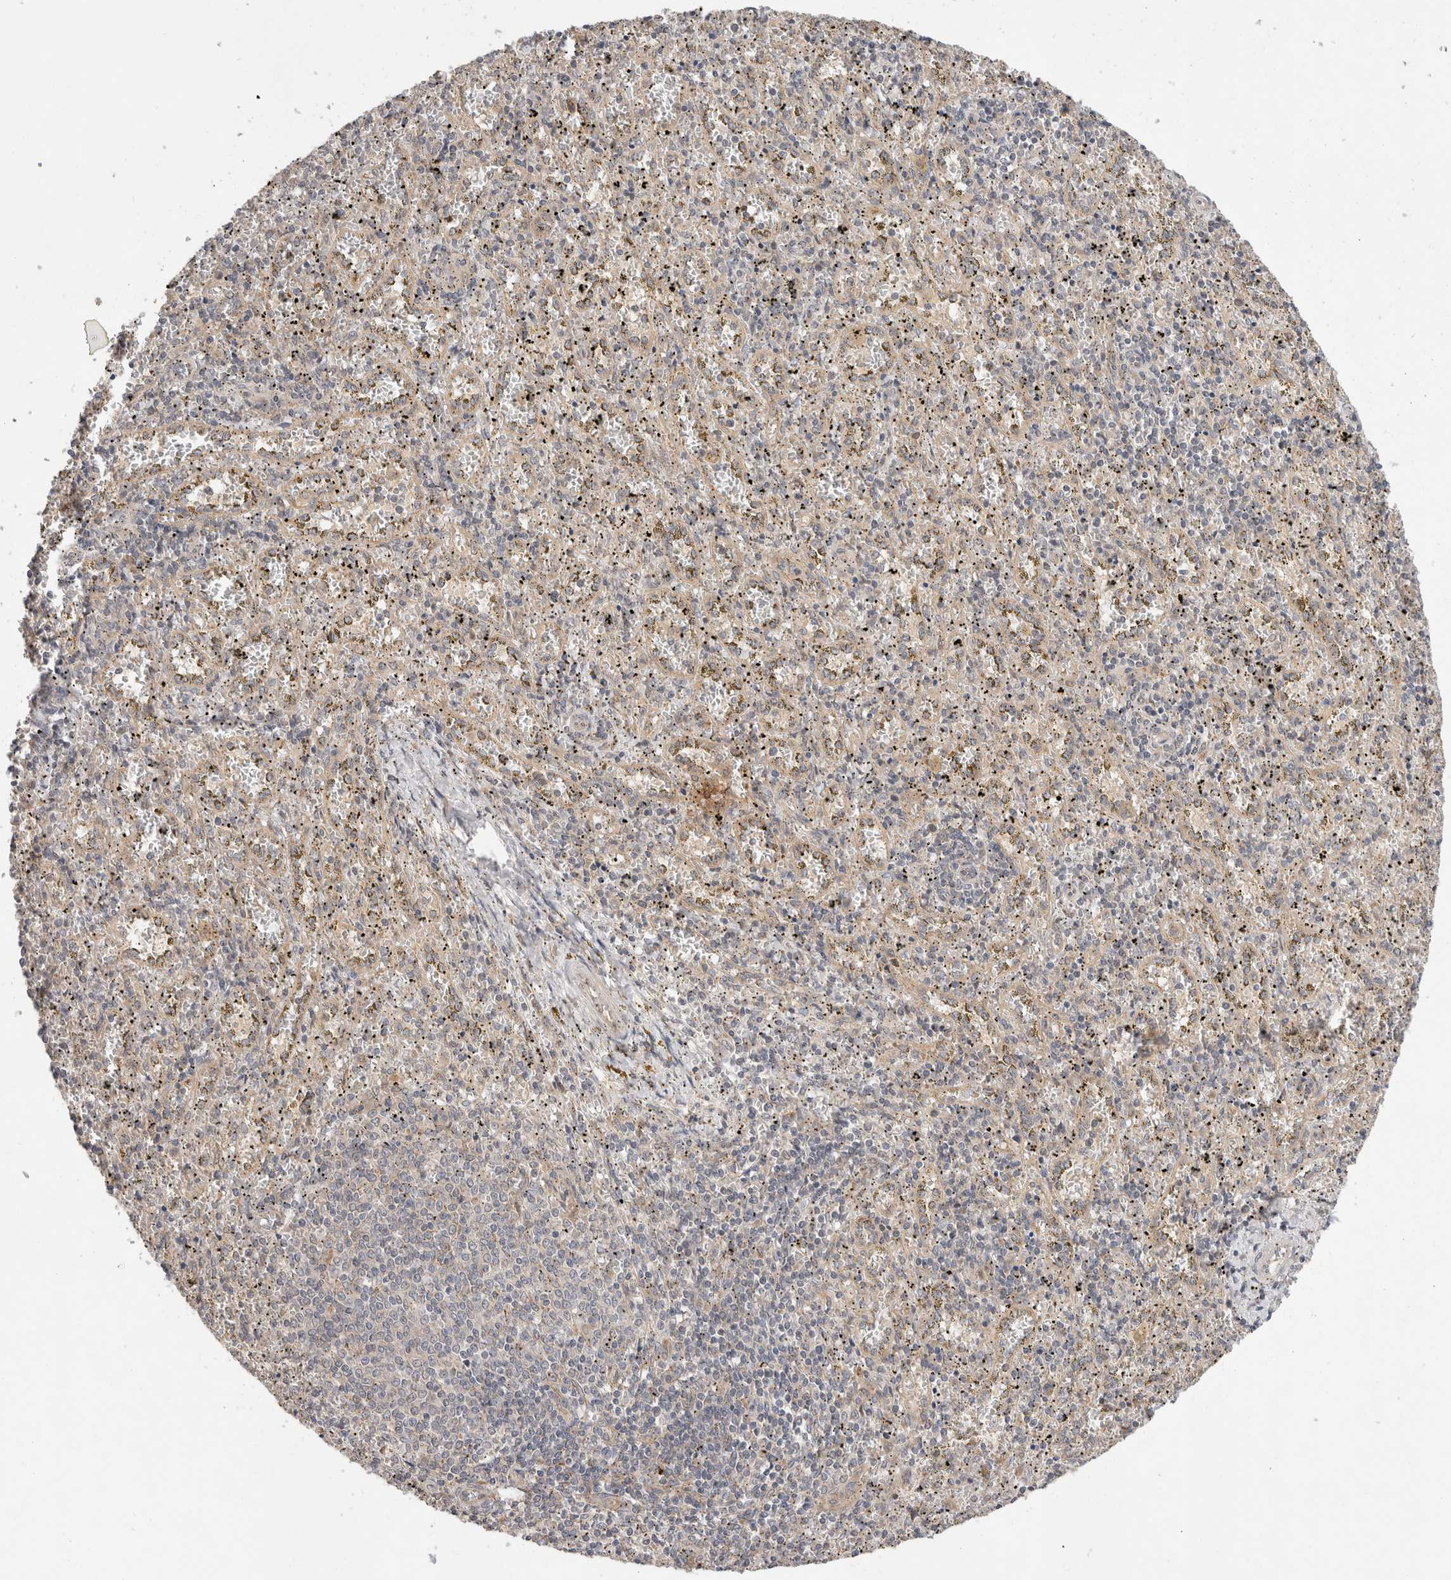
{"staining": {"intensity": "negative", "quantity": "none", "location": "none"}, "tissue": "spleen", "cell_type": "Cells in red pulp", "image_type": "normal", "snomed": [{"axis": "morphology", "description": "Normal tissue, NOS"}, {"axis": "topography", "description": "Spleen"}], "caption": "The image reveals no staining of cells in red pulp in unremarkable spleen.", "gene": "SGK1", "patient": {"sex": "male", "age": 11}}